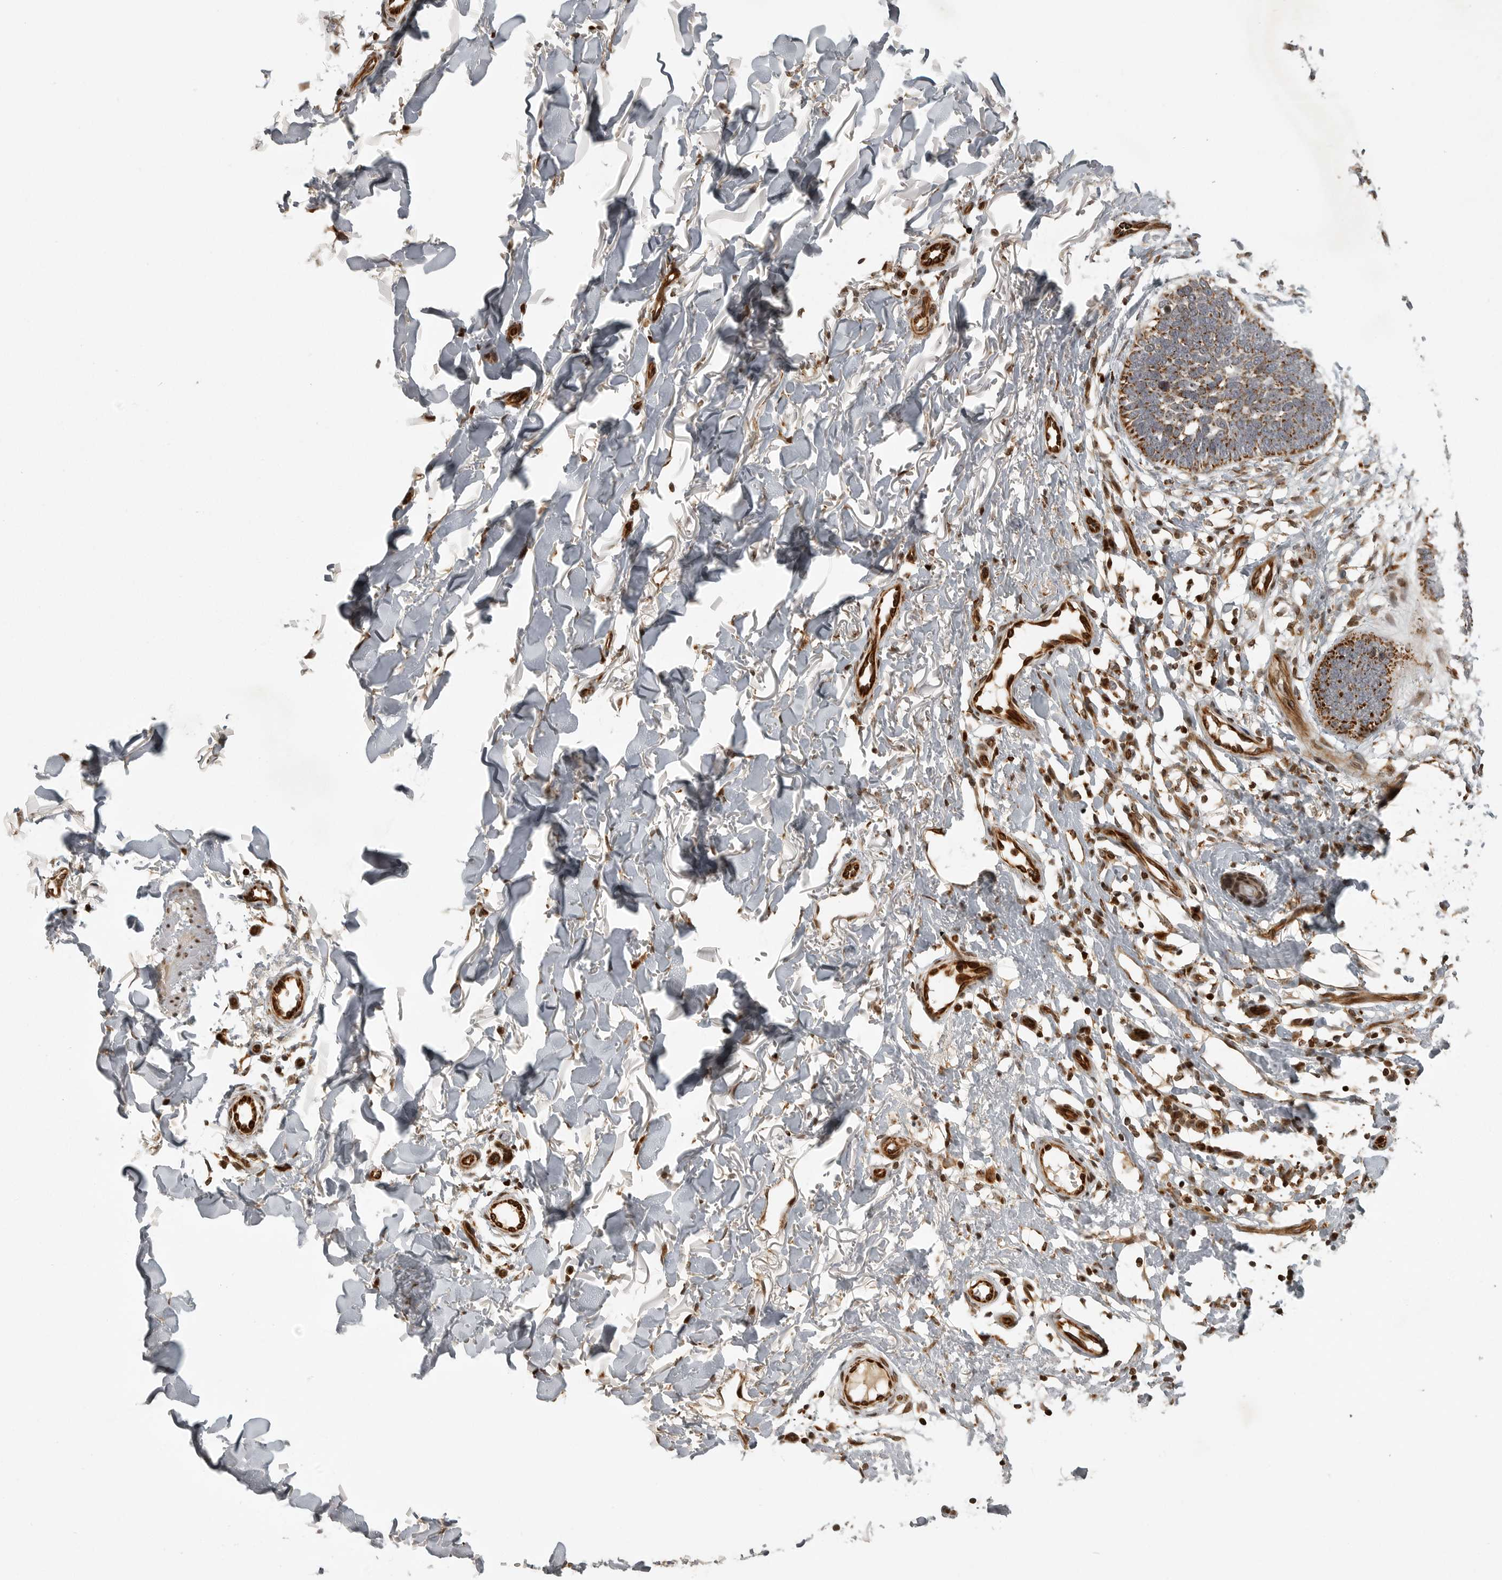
{"staining": {"intensity": "moderate", "quantity": ">75%", "location": "cytoplasmic/membranous"}, "tissue": "skin cancer", "cell_type": "Tumor cells", "image_type": "cancer", "snomed": [{"axis": "morphology", "description": "Normal tissue, NOS"}, {"axis": "morphology", "description": "Basal cell carcinoma"}, {"axis": "topography", "description": "Skin"}], "caption": "Protein expression analysis of skin basal cell carcinoma exhibits moderate cytoplasmic/membranous positivity in about >75% of tumor cells. (Brightfield microscopy of DAB IHC at high magnification).", "gene": "NARS2", "patient": {"sex": "male", "age": 77}}